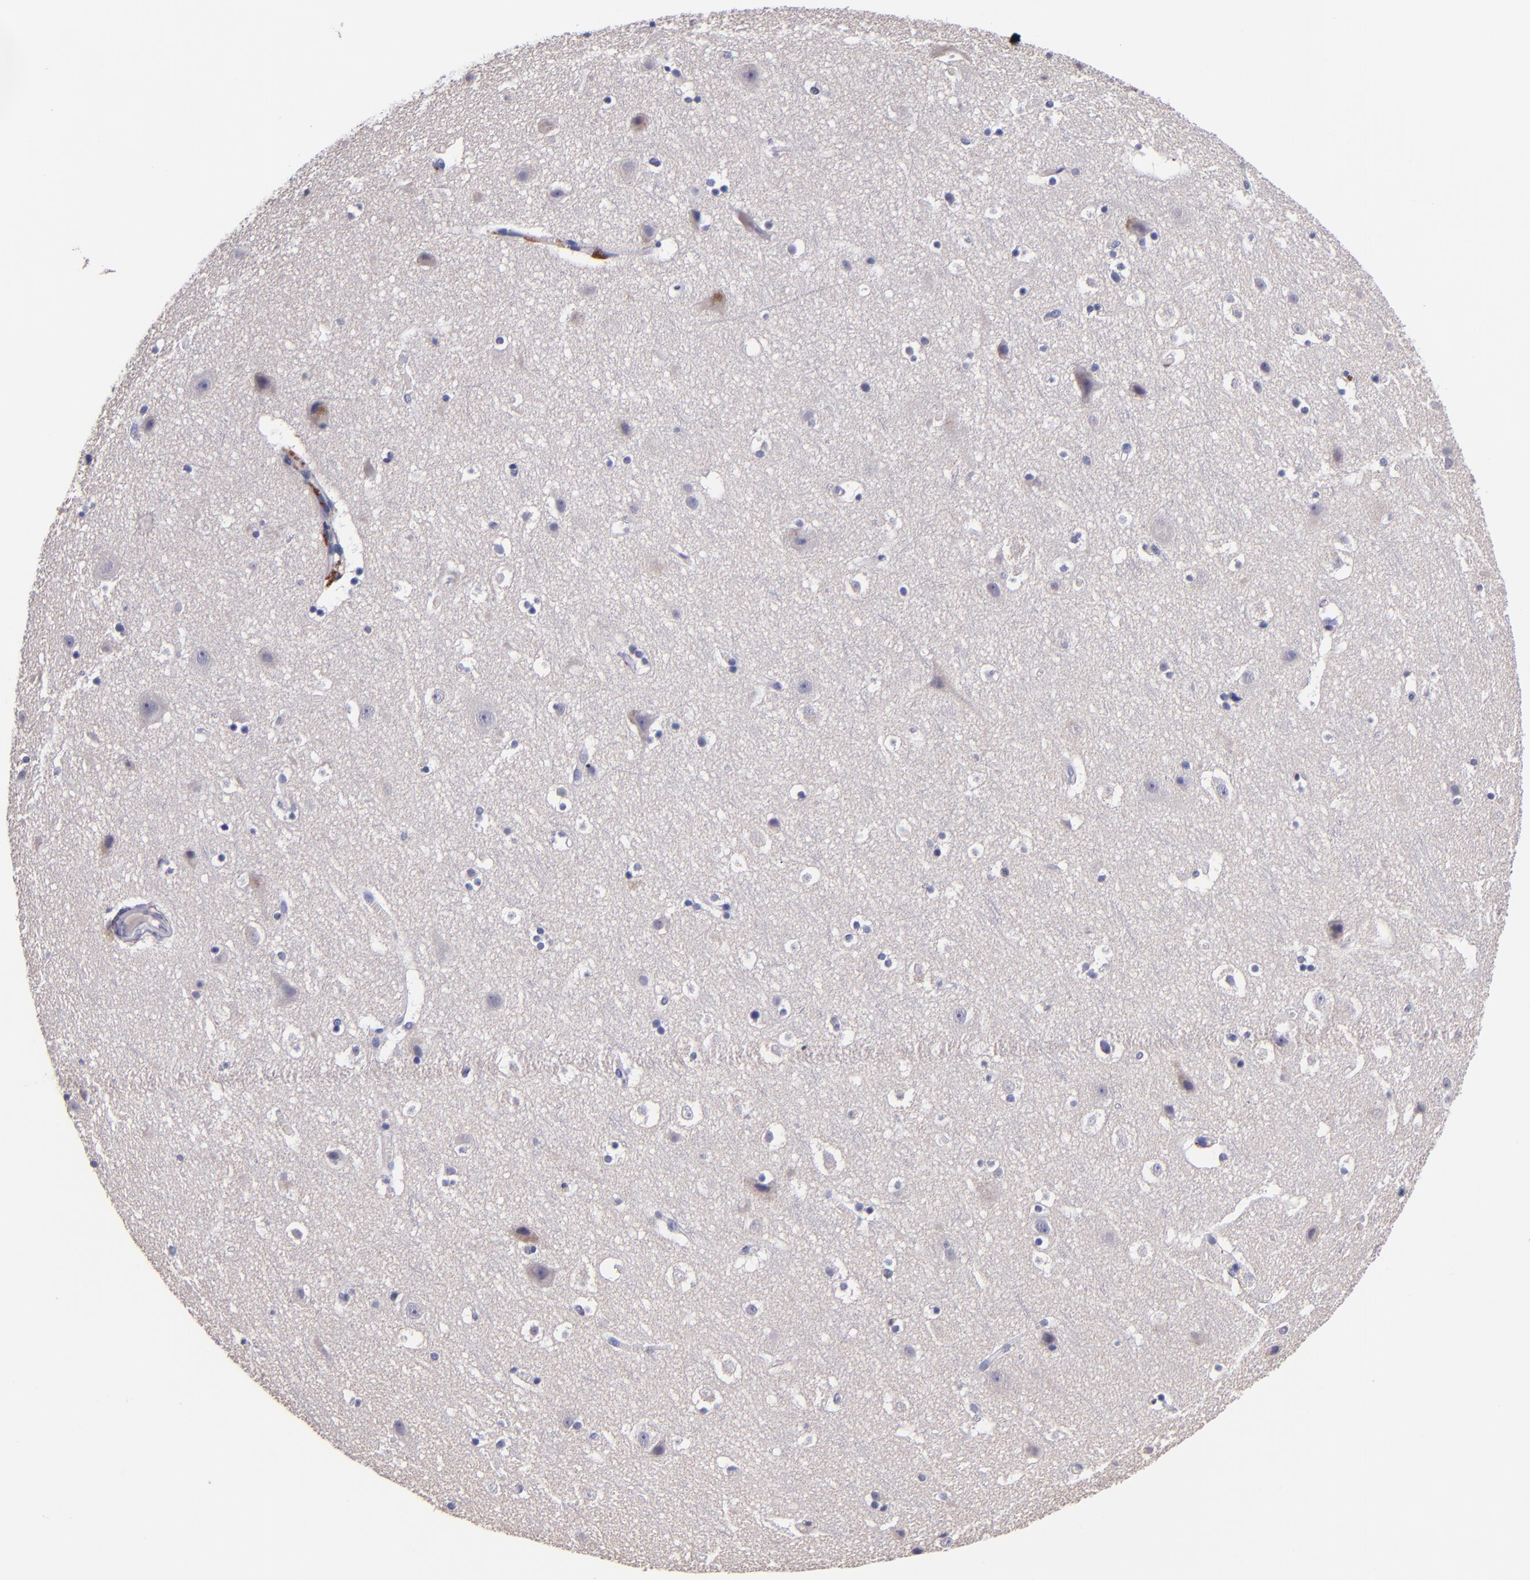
{"staining": {"intensity": "negative", "quantity": "none", "location": "none"}, "tissue": "cerebral cortex", "cell_type": "Endothelial cells", "image_type": "normal", "snomed": [{"axis": "morphology", "description": "Normal tissue, NOS"}, {"axis": "topography", "description": "Cerebral cortex"}], "caption": "DAB immunohistochemical staining of unremarkable human cerebral cortex reveals no significant positivity in endothelial cells. Nuclei are stained in blue.", "gene": "RBP4", "patient": {"sex": "male", "age": 45}}